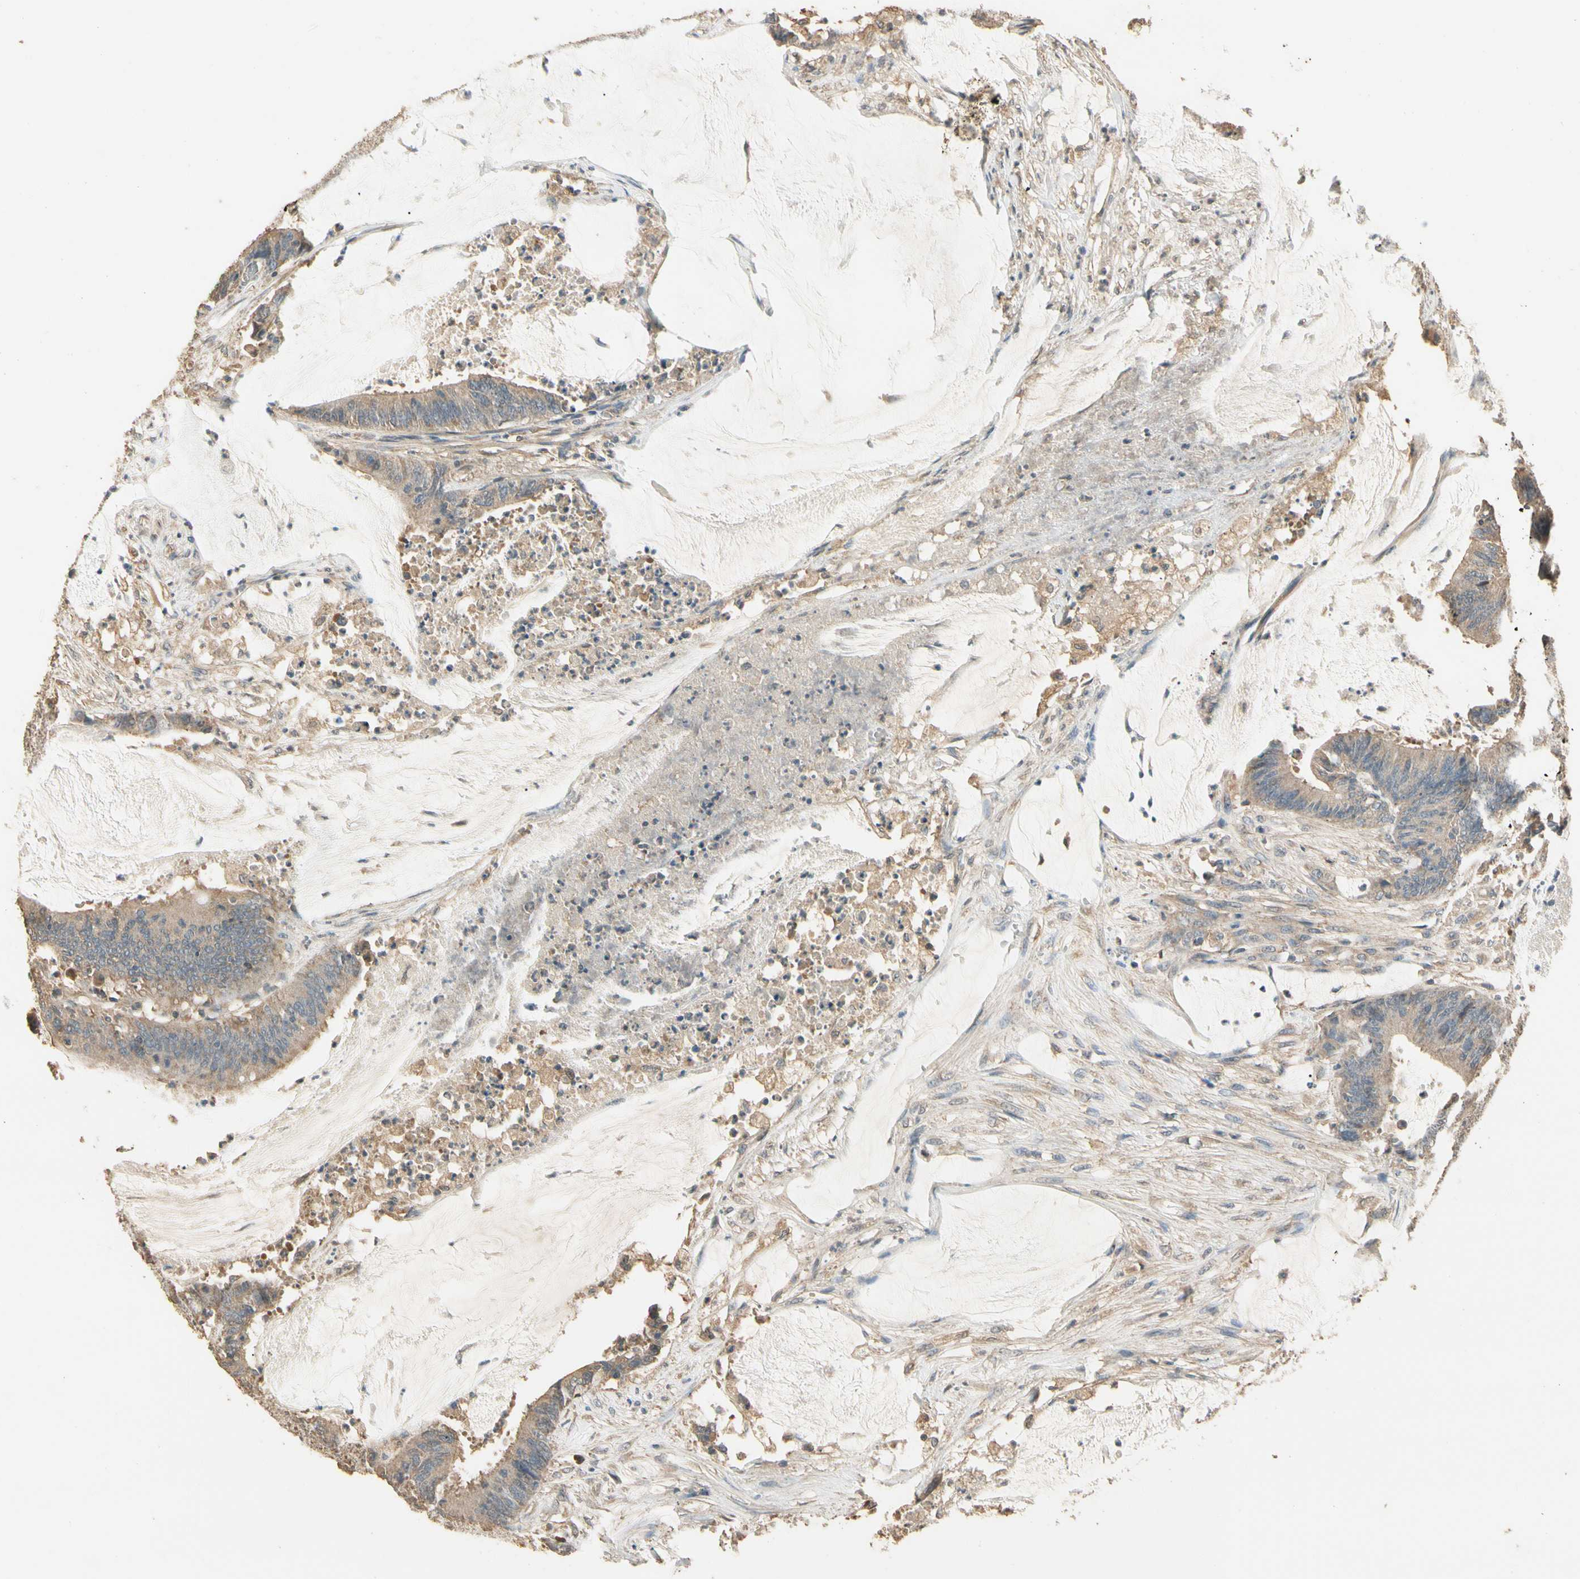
{"staining": {"intensity": "weak", "quantity": ">75%", "location": "cytoplasmic/membranous"}, "tissue": "colorectal cancer", "cell_type": "Tumor cells", "image_type": "cancer", "snomed": [{"axis": "morphology", "description": "Adenocarcinoma, NOS"}, {"axis": "topography", "description": "Rectum"}], "caption": "The image reveals immunohistochemical staining of adenocarcinoma (colorectal). There is weak cytoplasmic/membranous positivity is present in about >75% of tumor cells. (DAB IHC, brown staining for protein, blue staining for nuclei).", "gene": "CDH6", "patient": {"sex": "female", "age": 66}}